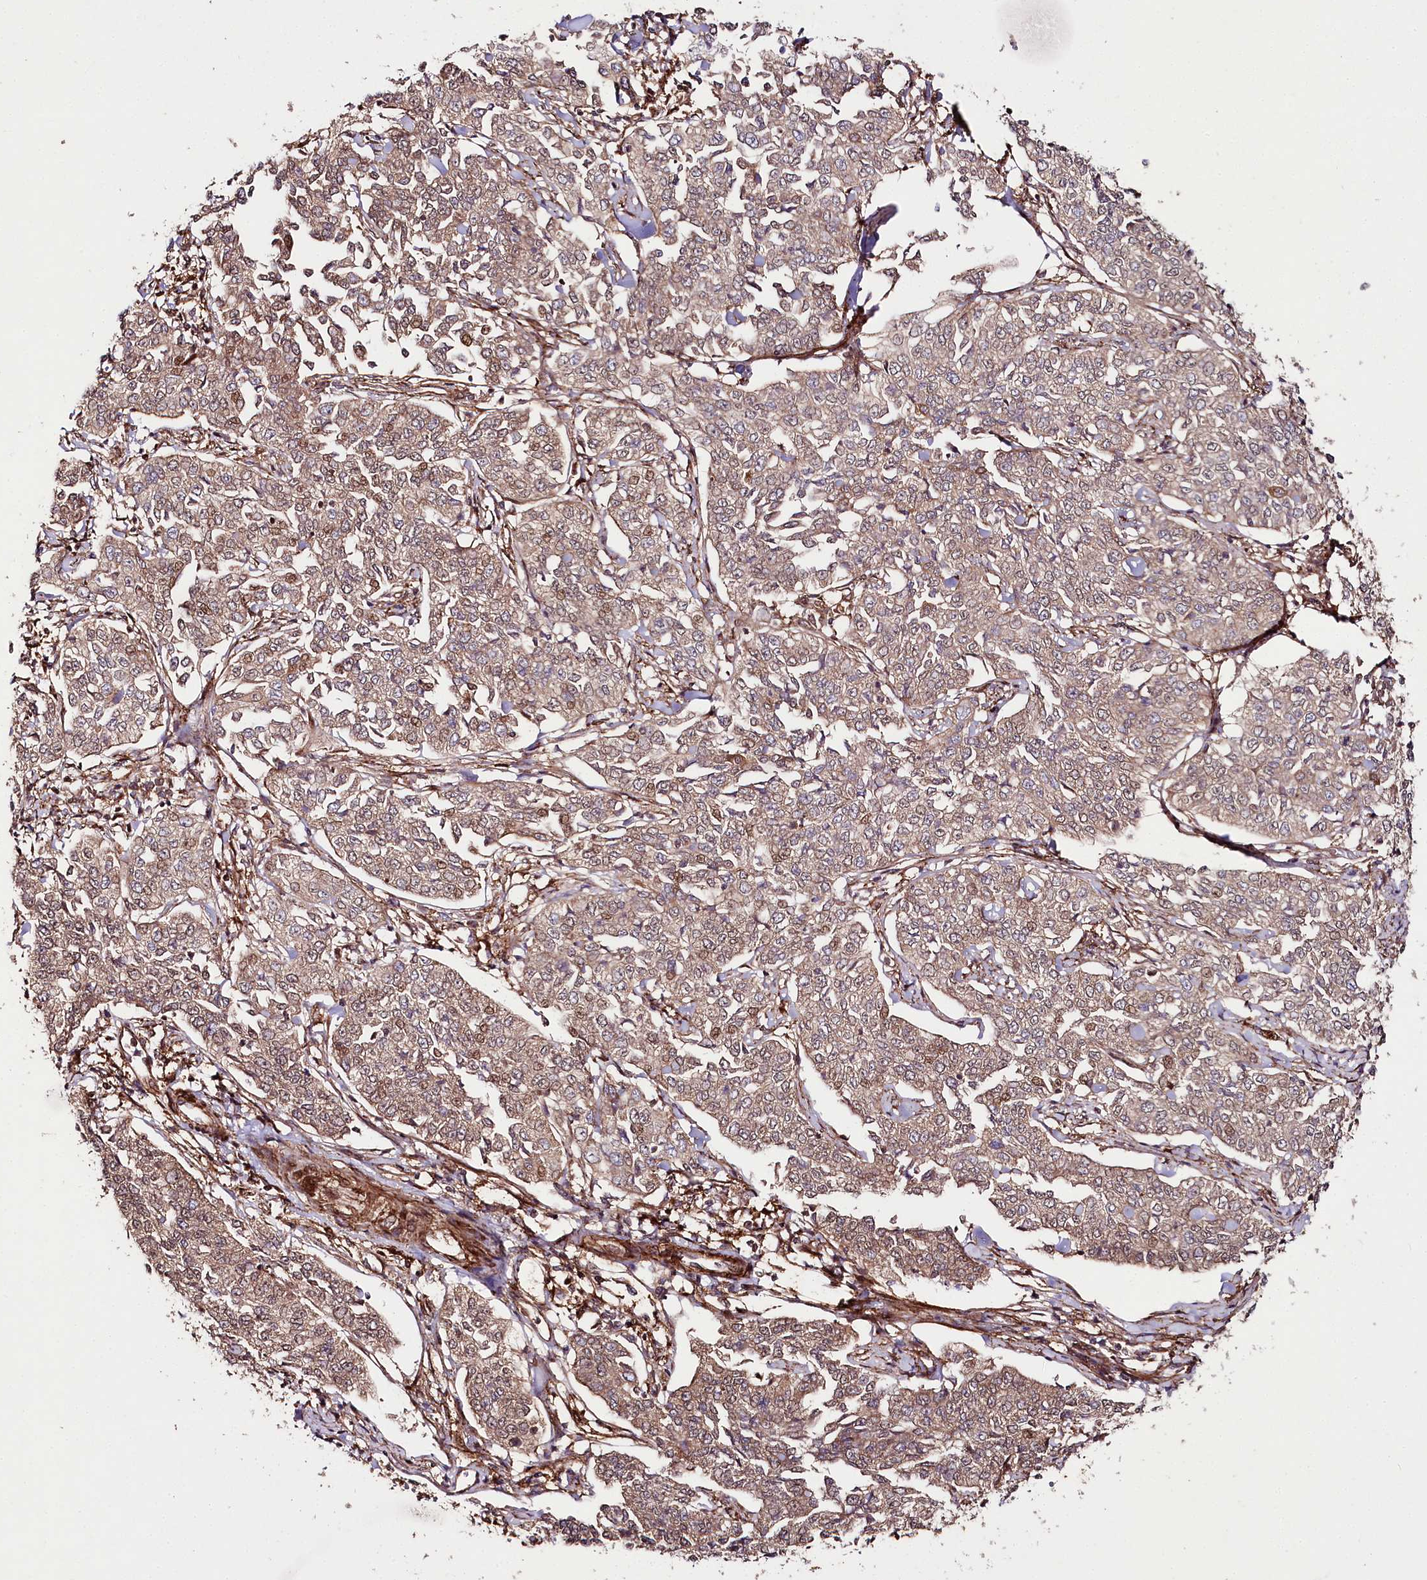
{"staining": {"intensity": "moderate", "quantity": "25%-75%", "location": "cytoplasmic/membranous"}, "tissue": "cervical cancer", "cell_type": "Tumor cells", "image_type": "cancer", "snomed": [{"axis": "morphology", "description": "Squamous cell carcinoma, NOS"}, {"axis": "topography", "description": "Cervix"}], "caption": "Immunohistochemical staining of cervical cancer (squamous cell carcinoma) demonstrates medium levels of moderate cytoplasmic/membranous staining in approximately 25%-75% of tumor cells.", "gene": "PHLDB1", "patient": {"sex": "female", "age": 35}}